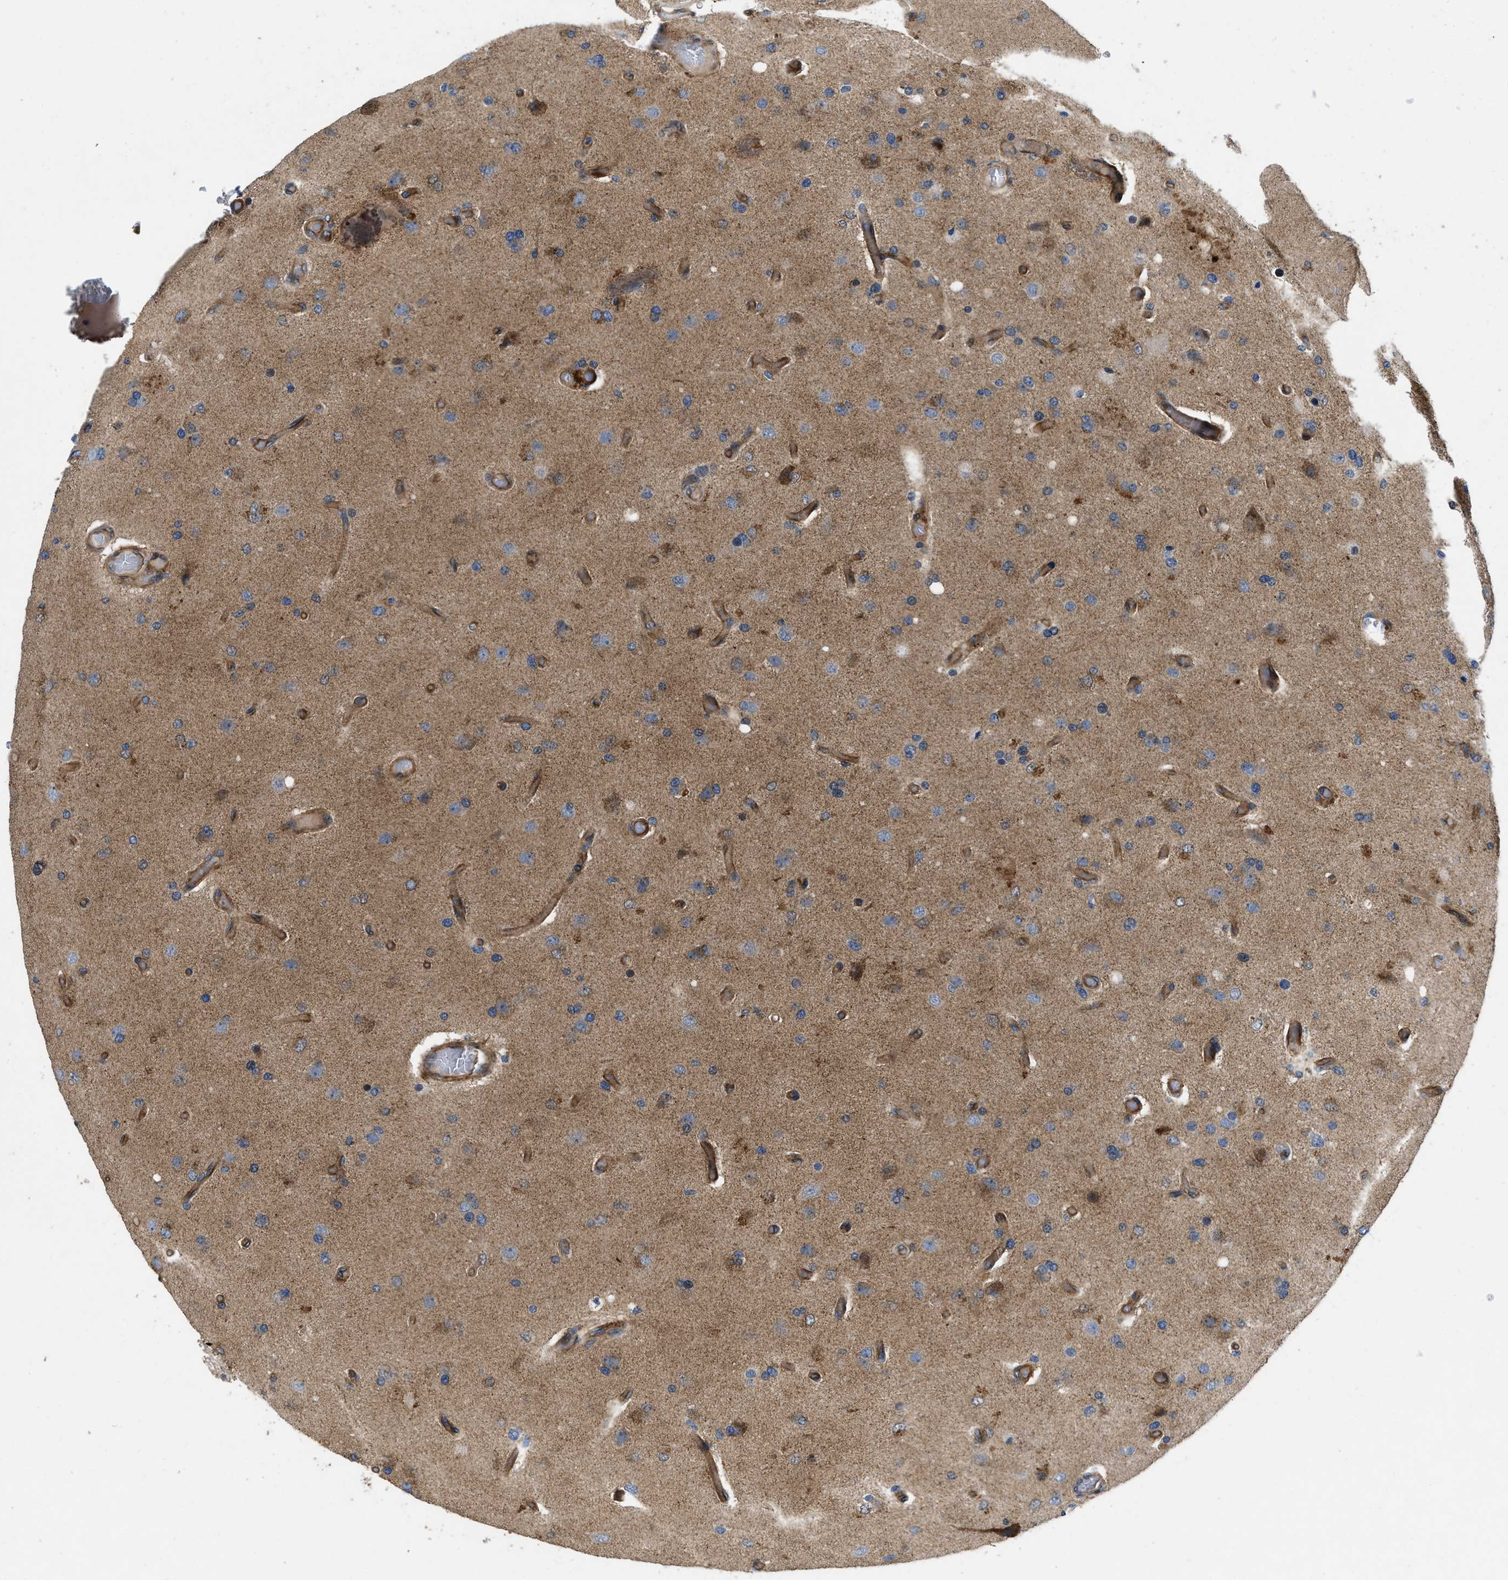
{"staining": {"intensity": "moderate", "quantity": "25%-75%", "location": "cytoplasmic/membranous"}, "tissue": "glioma", "cell_type": "Tumor cells", "image_type": "cancer", "snomed": [{"axis": "morphology", "description": "Normal tissue, NOS"}, {"axis": "morphology", "description": "Glioma, malignant, High grade"}, {"axis": "topography", "description": "Cerebral cortex"}], "caption": "IHC of glioma exhibits medium levels of moderate cytoplasmic/membranous expression in about 25%-75% of tumor cells.", "gene": "HSPA12B", "patient": {"sex": "male", "age": 77}}